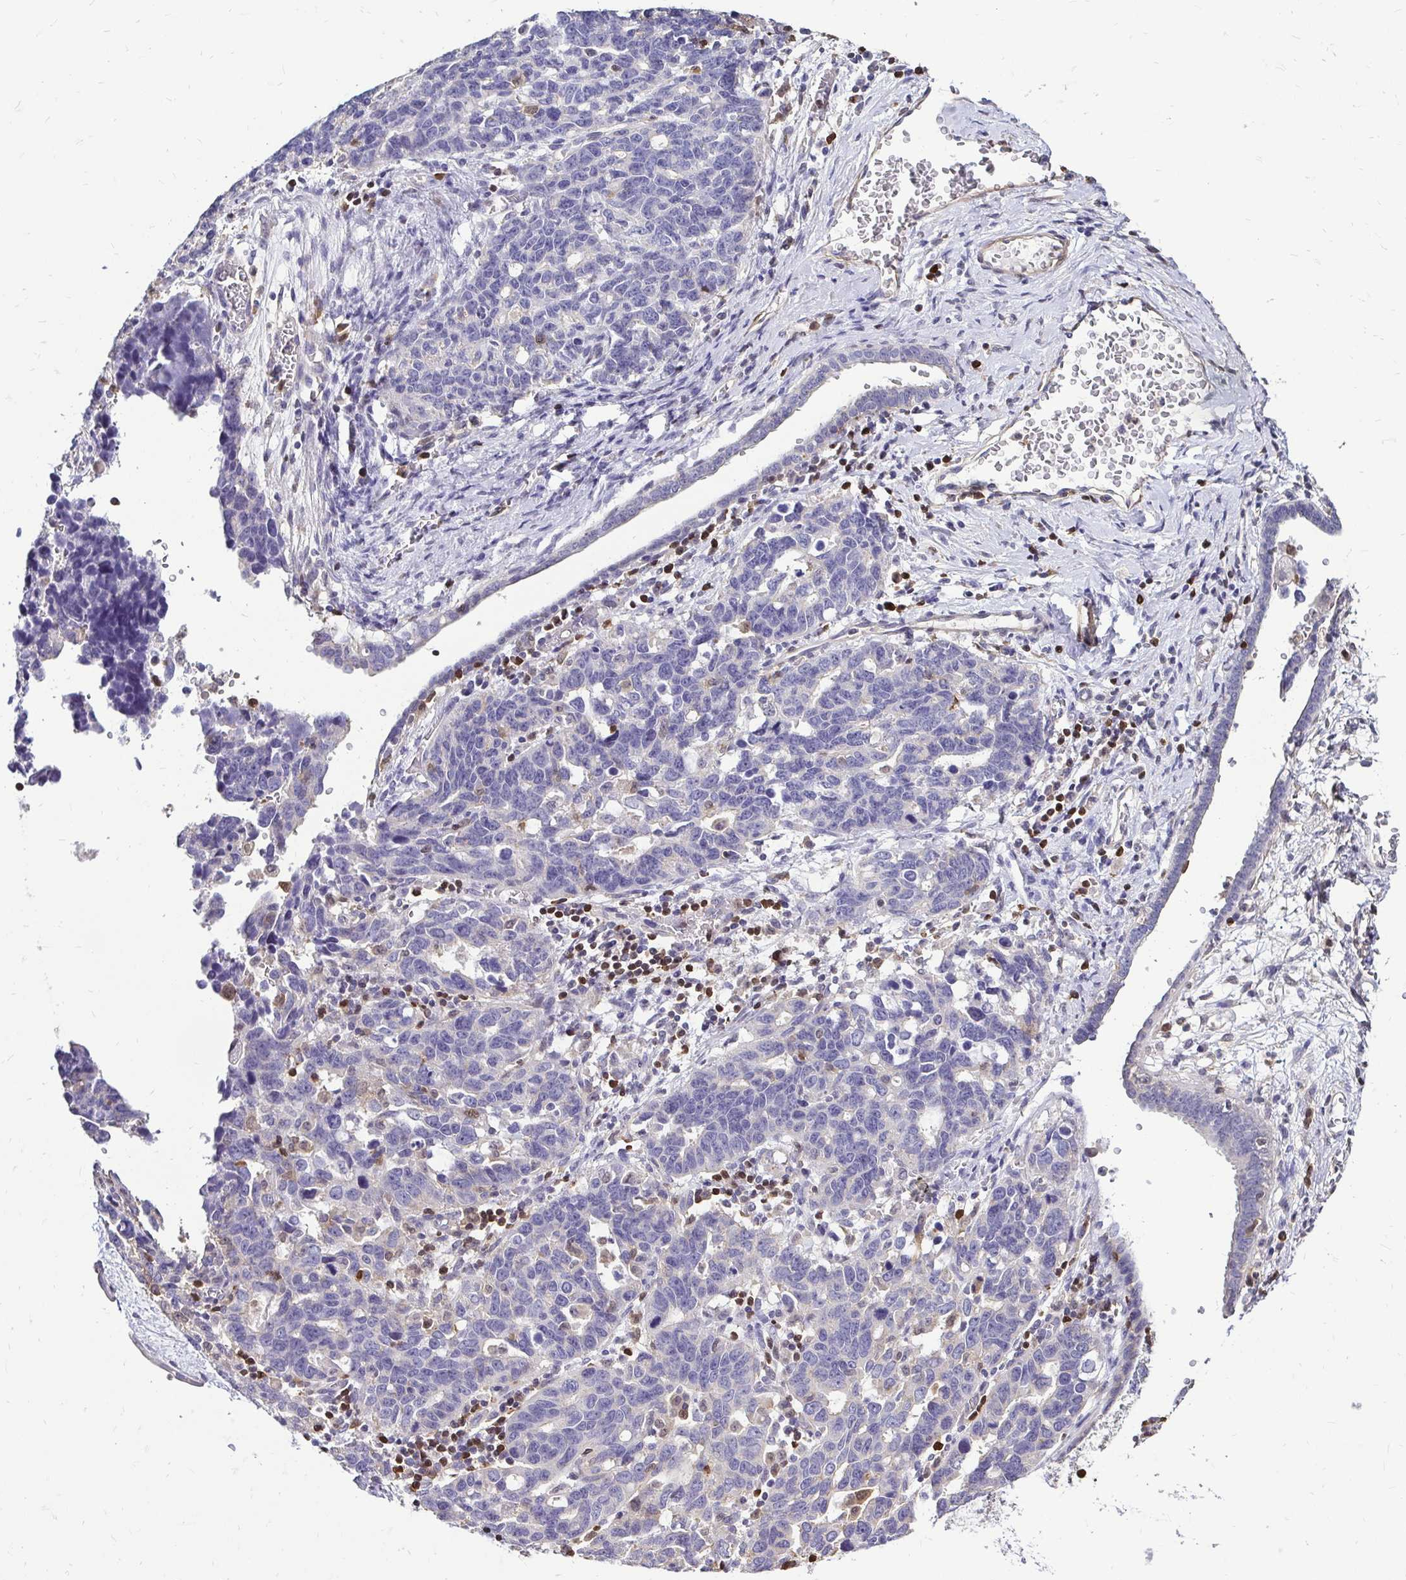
{"staining": {"intensity": "negative", "quantity": "none", "location": "none"}, "tissue": "ovarian cancer", "cell_type": "Tumor cells", "image_type": "cancer", "snomed": [{"axis": "morphology", "description": "Cystadenocarcinoma, serous, NOS"}, {"axis": "topography", "description": "Ovary"}], "caption": "Tumor cells show no significant protein staining in serous cystadenocarcinoma (ovarian). (DAB (3,3'-diaminobenzidine) immunohistochemistry with hematoxylin counter stain).", "gene": "ZFP1", "patient": {"sex": "female", "age": 69}}